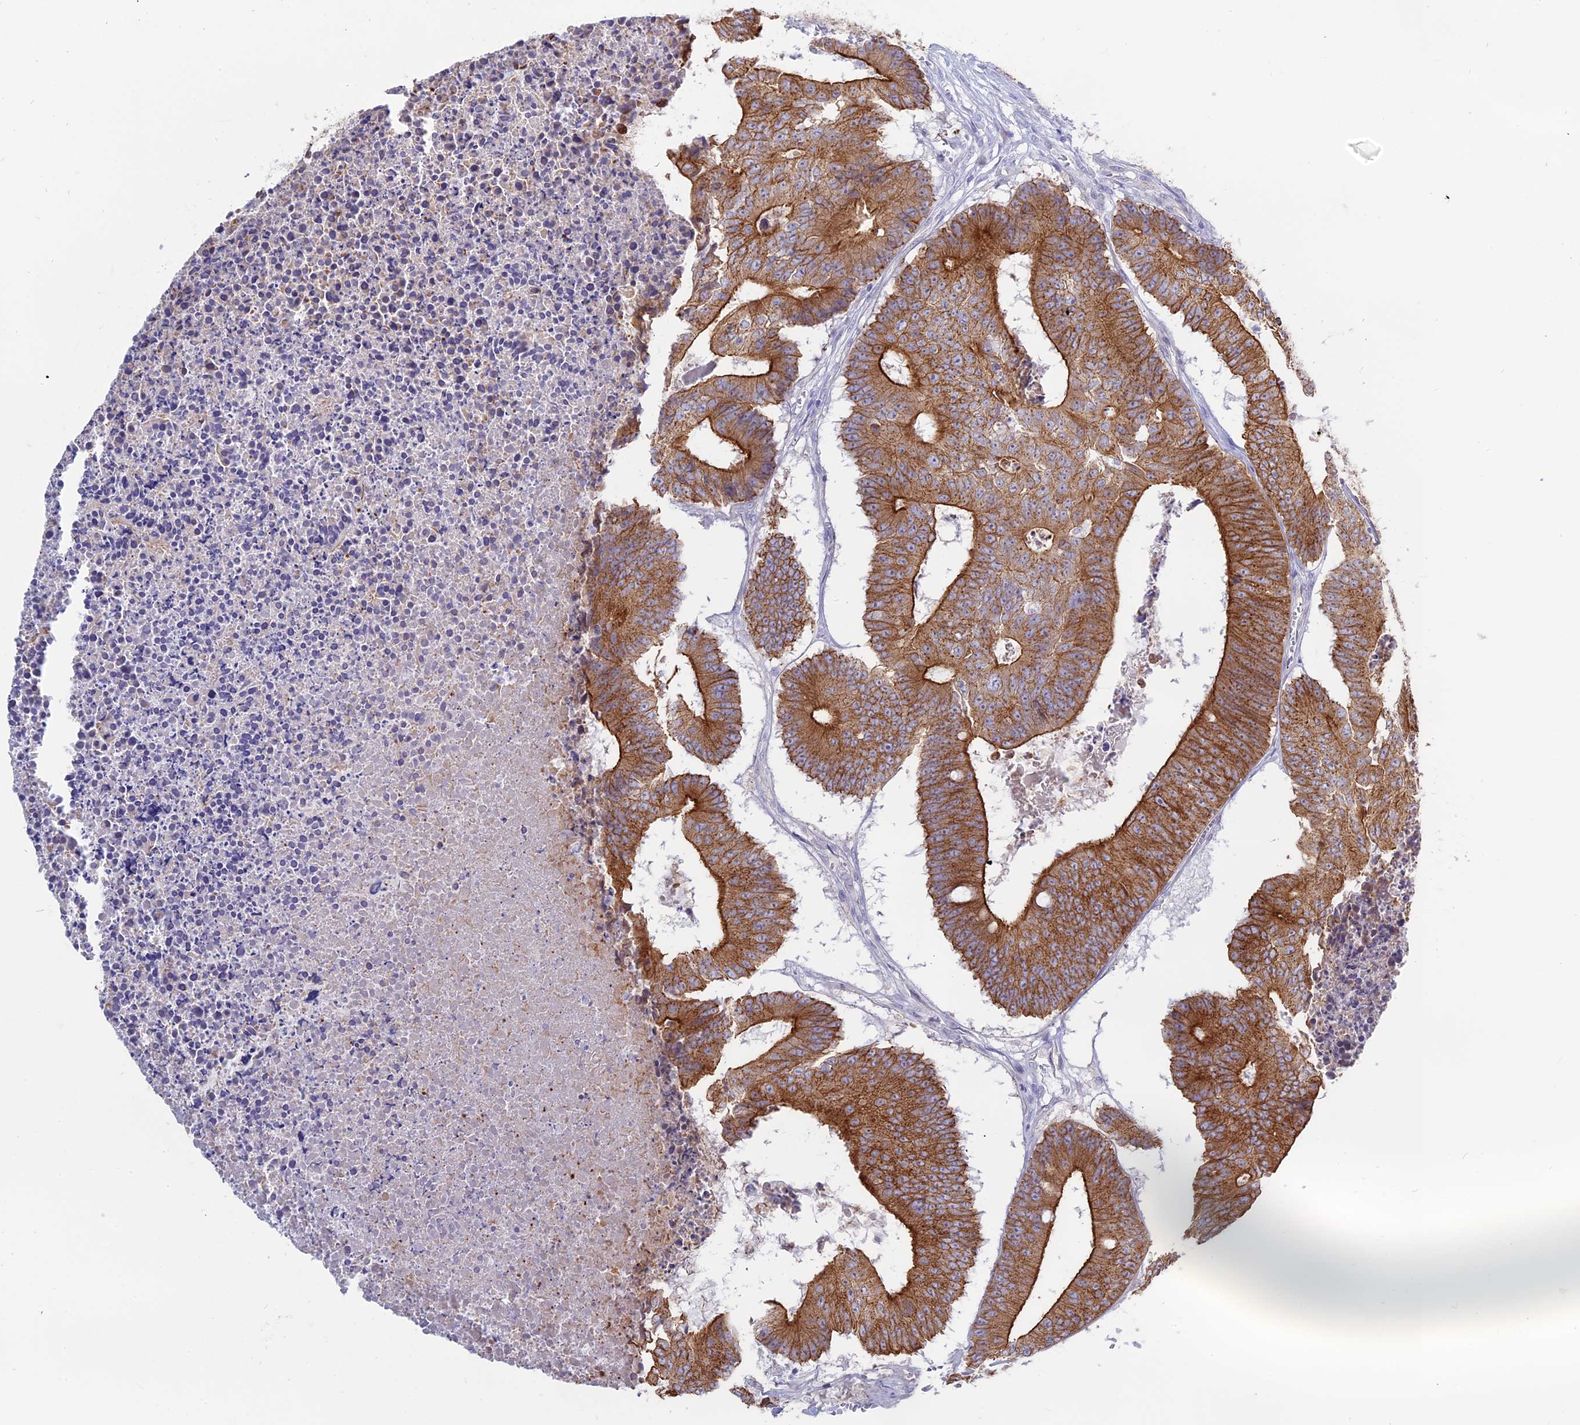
{"staining": {"intensity": "strong", "quantity": ">75%", "location": "cytoplasmic/membranous"}, "tissue": "colorectal cancer", "cell_type": "Tumor cells", "image_type": "cancer", "snomed": [{"axis": "morphology", "description": "Adenocarcinoma, NOS"}, {"axis": "topography", "description": "Colon"}], "caption": "A brown stain highlights strong cytoplasmic/membranous positivity of a protein in colorectal adenocarcinoma tumor cells.", "gene": "MYO5B", "patient": {"sex": "male", "age": 87}}